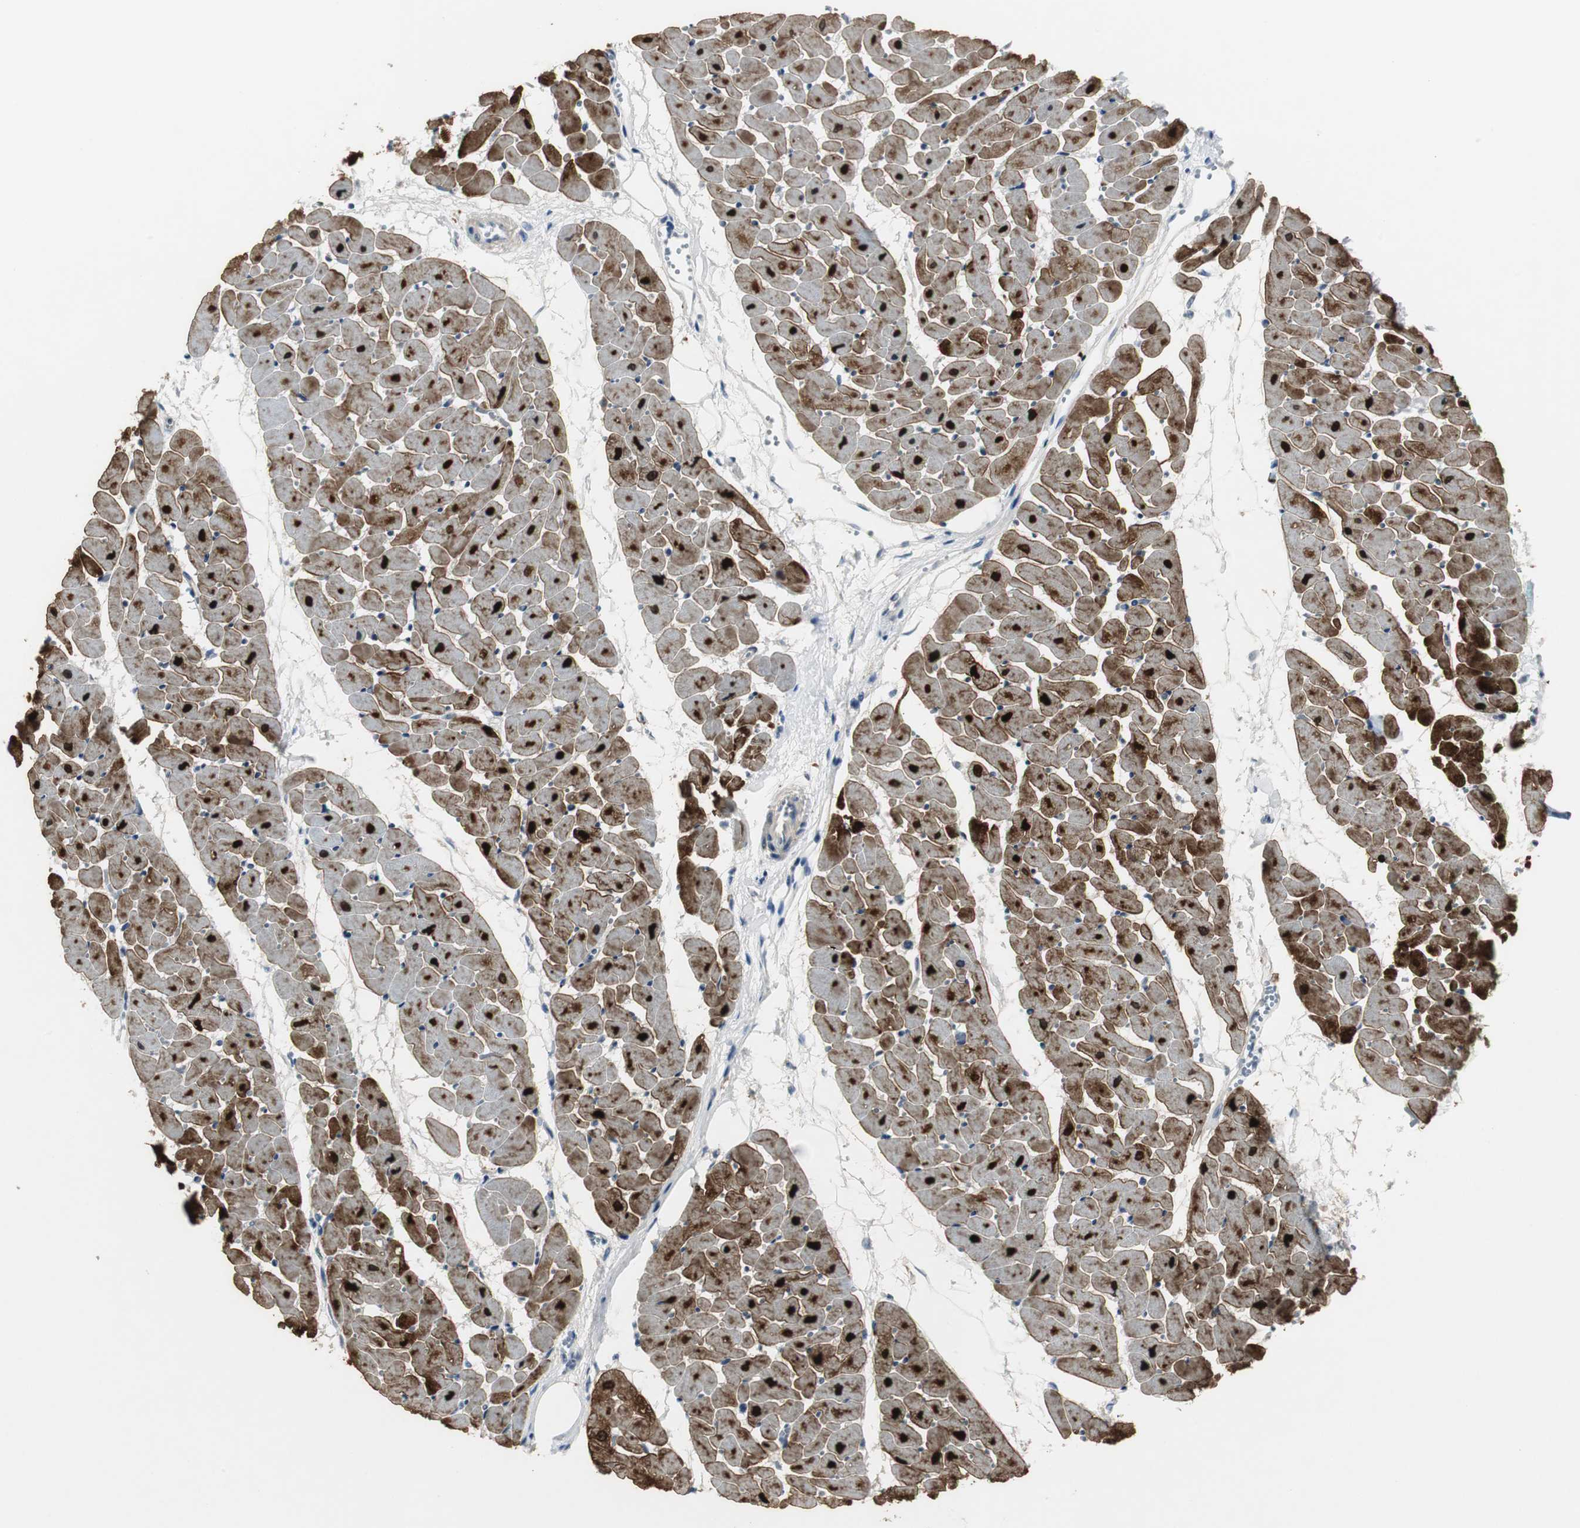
{"staining": {"intensity": "strong", "quantity": ">75%", "location": "cytoplasmic/membranous,nuclear"}, "tissue": "heart muscle", "cell_type": "Cardiomyocytes", "image_type": "normal", "snomed": [{"axis": "morphology", "description": "Normal tissue, NOS"}, {"axis": "topography", "description": "Heart"}], "caption": "Immunohistochemistry (IHC) photomicrograph of unremarkable human heart muscle stained for a protein (brown), which demonstrates high levels of strong cytoplasmic/membranous,nuclear staining in about >75% of cardiomyocytes.", "gene": "FHL2", "patient": {"sex": "female", "age": 19}}